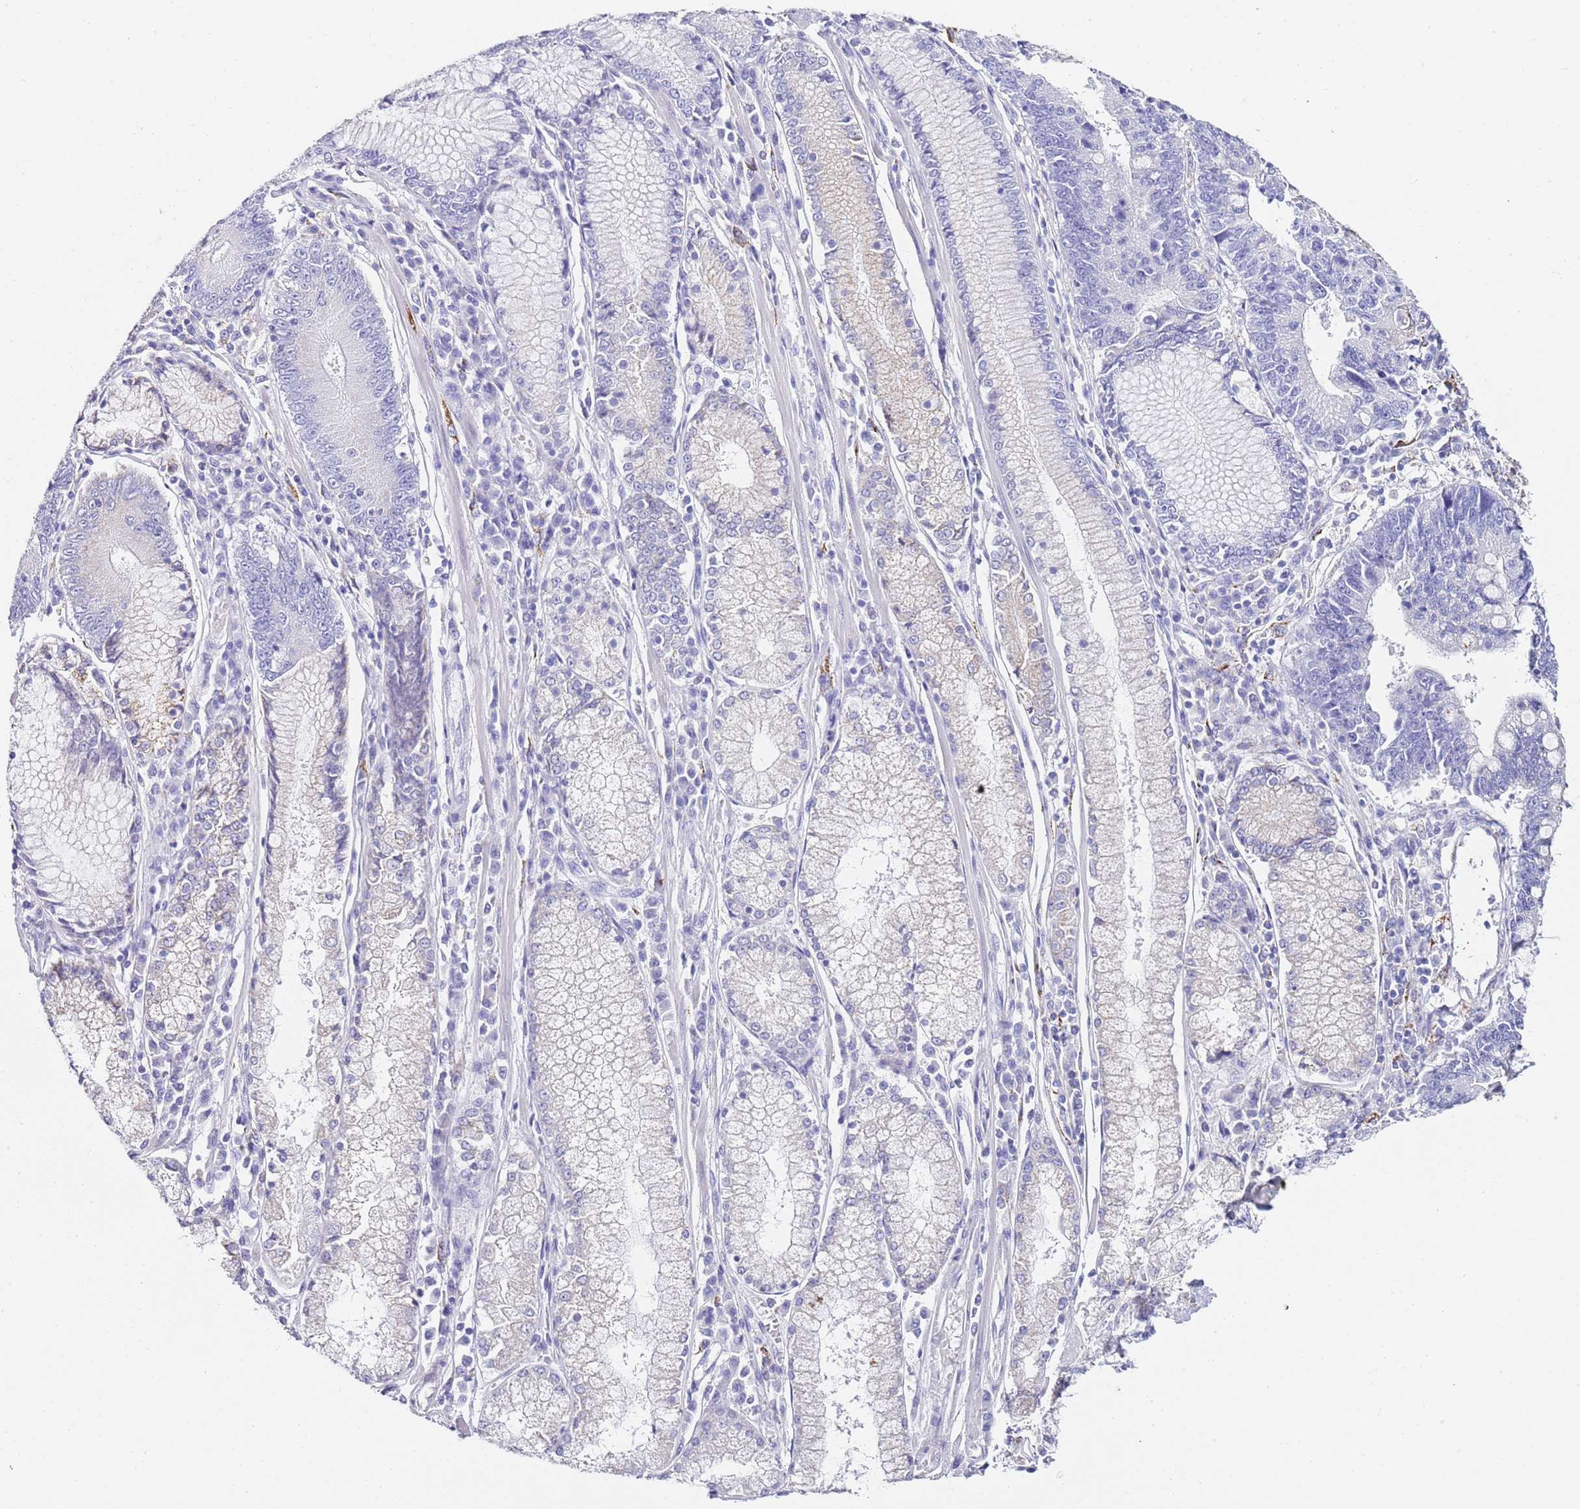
{"staining": {"intensity": "negative", "quantity": "none", "location": "none"}, "tissue": "stomach cancer", "cell_type": "Tumor cells", "image_type": "cancer", "snomed": [{"axis": "morphology", "description": "Adenocarcinoma, NOS"}, {"axis": "topography", "description": "Stomach"}], "caption": "A histopathology image of human stomach cancer (adenocarcinoma) is negative for staining in tumor cells.", "gene": "PTBP2", "patient": {"sex": "male", "age": 59}}